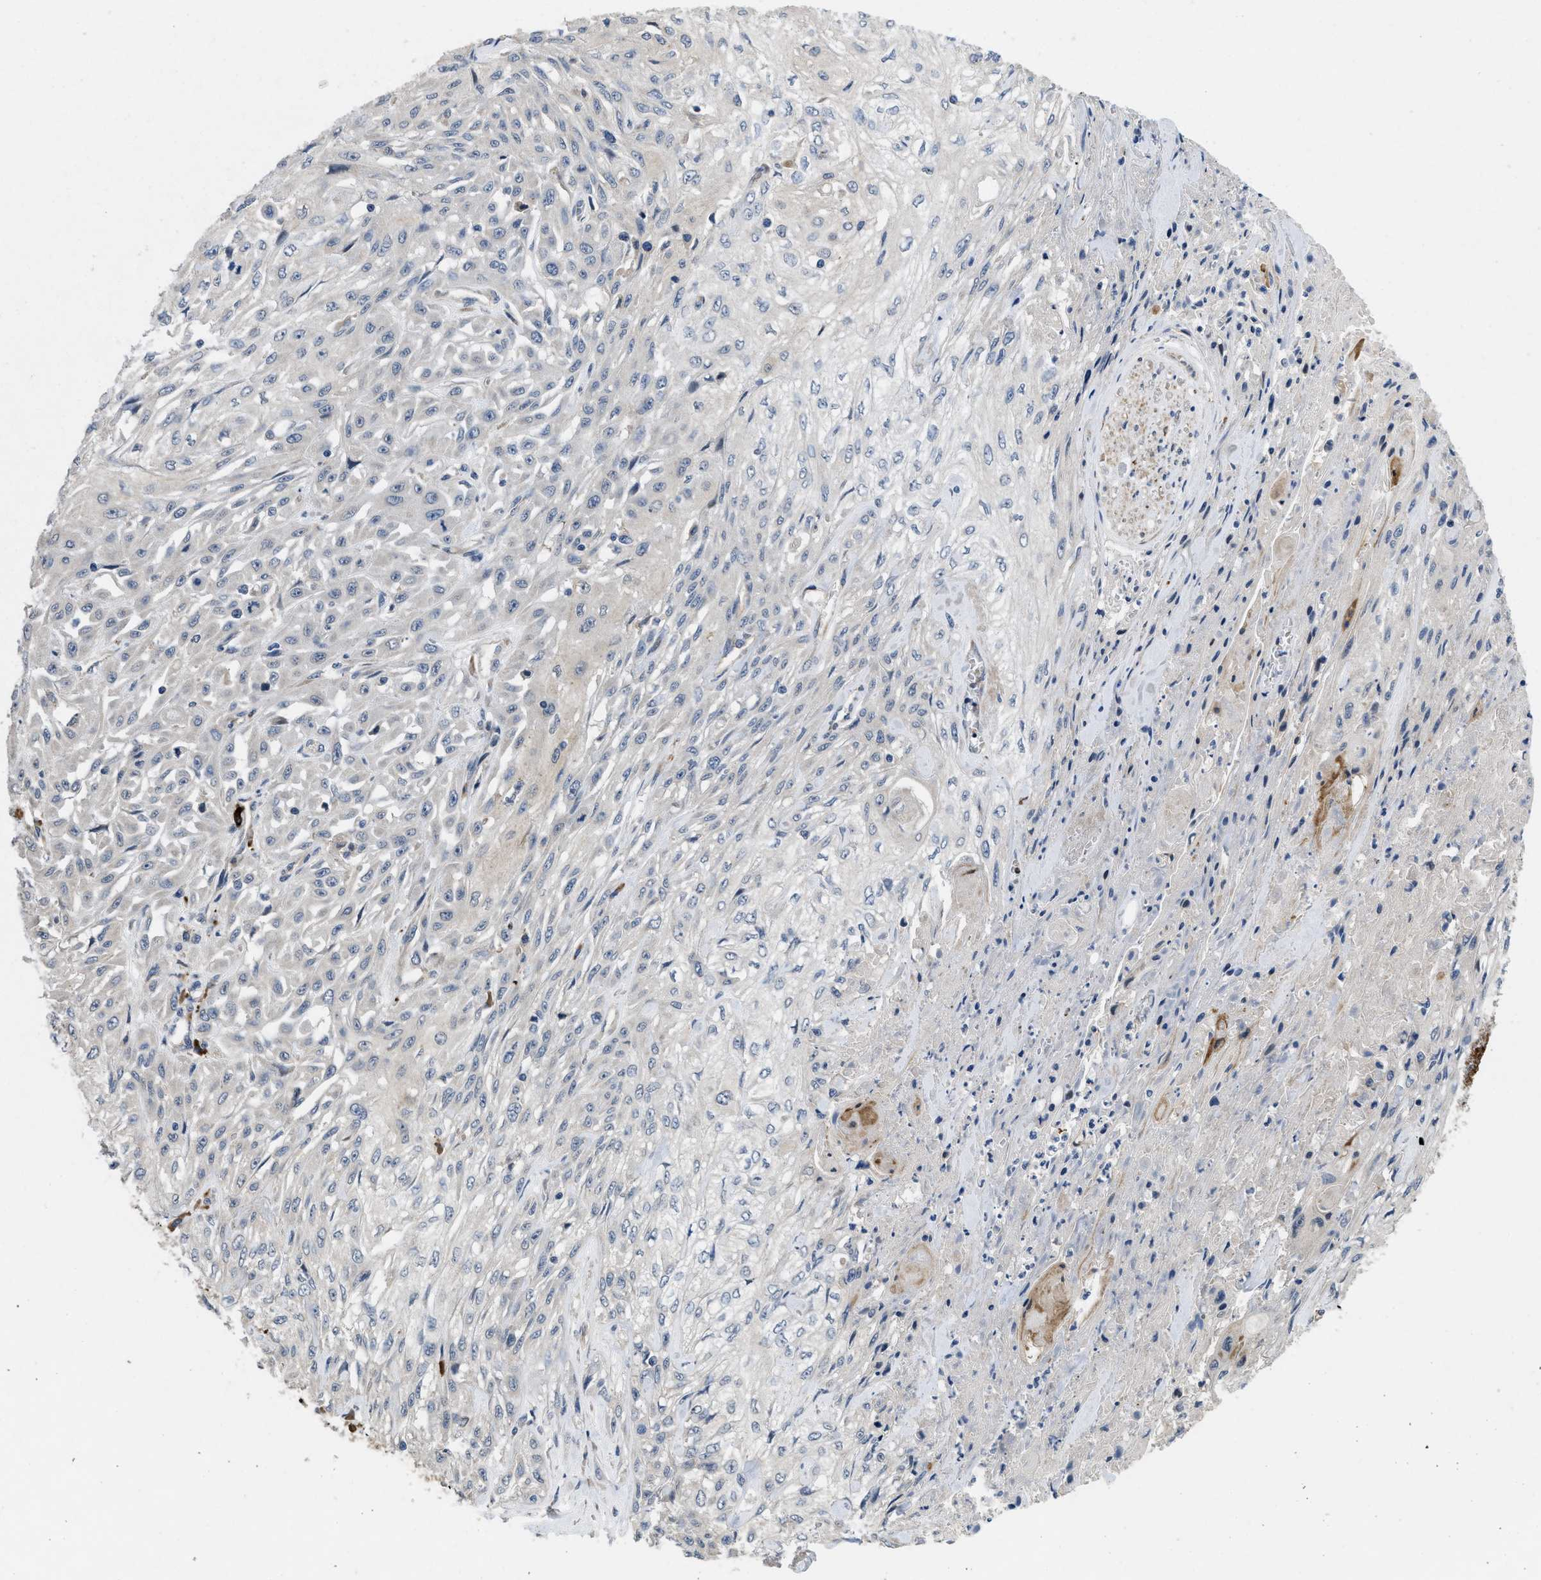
{"staining": {"intensity": "negative", "quantity": "none", "location": "none"}, "tissue": "skin cancer", "cell_type": "Tumor cells", "image_type": "cancer", "snomed": [{"axis": "morphology", "description": "Squamous cell carcinoma, NOS"}, {"axis": "morphology", "description": "Squamous cell carcinoma, metastatic, NOS"}, {"axis": "topography", "description": "Skin"}, {"axis": "topography", "description": "Lymph node"}], "caption": "This photomicrograph is of metastatic squamous cell carcinoma (skin) stained with immunohistochemistry (IHC) to label a protein in brown with the nuclei are counter-stained blue. There is no positivity in tumor cells.", "gene": "HSPA12B", "patient": {"sex": "male", "age": 75}}